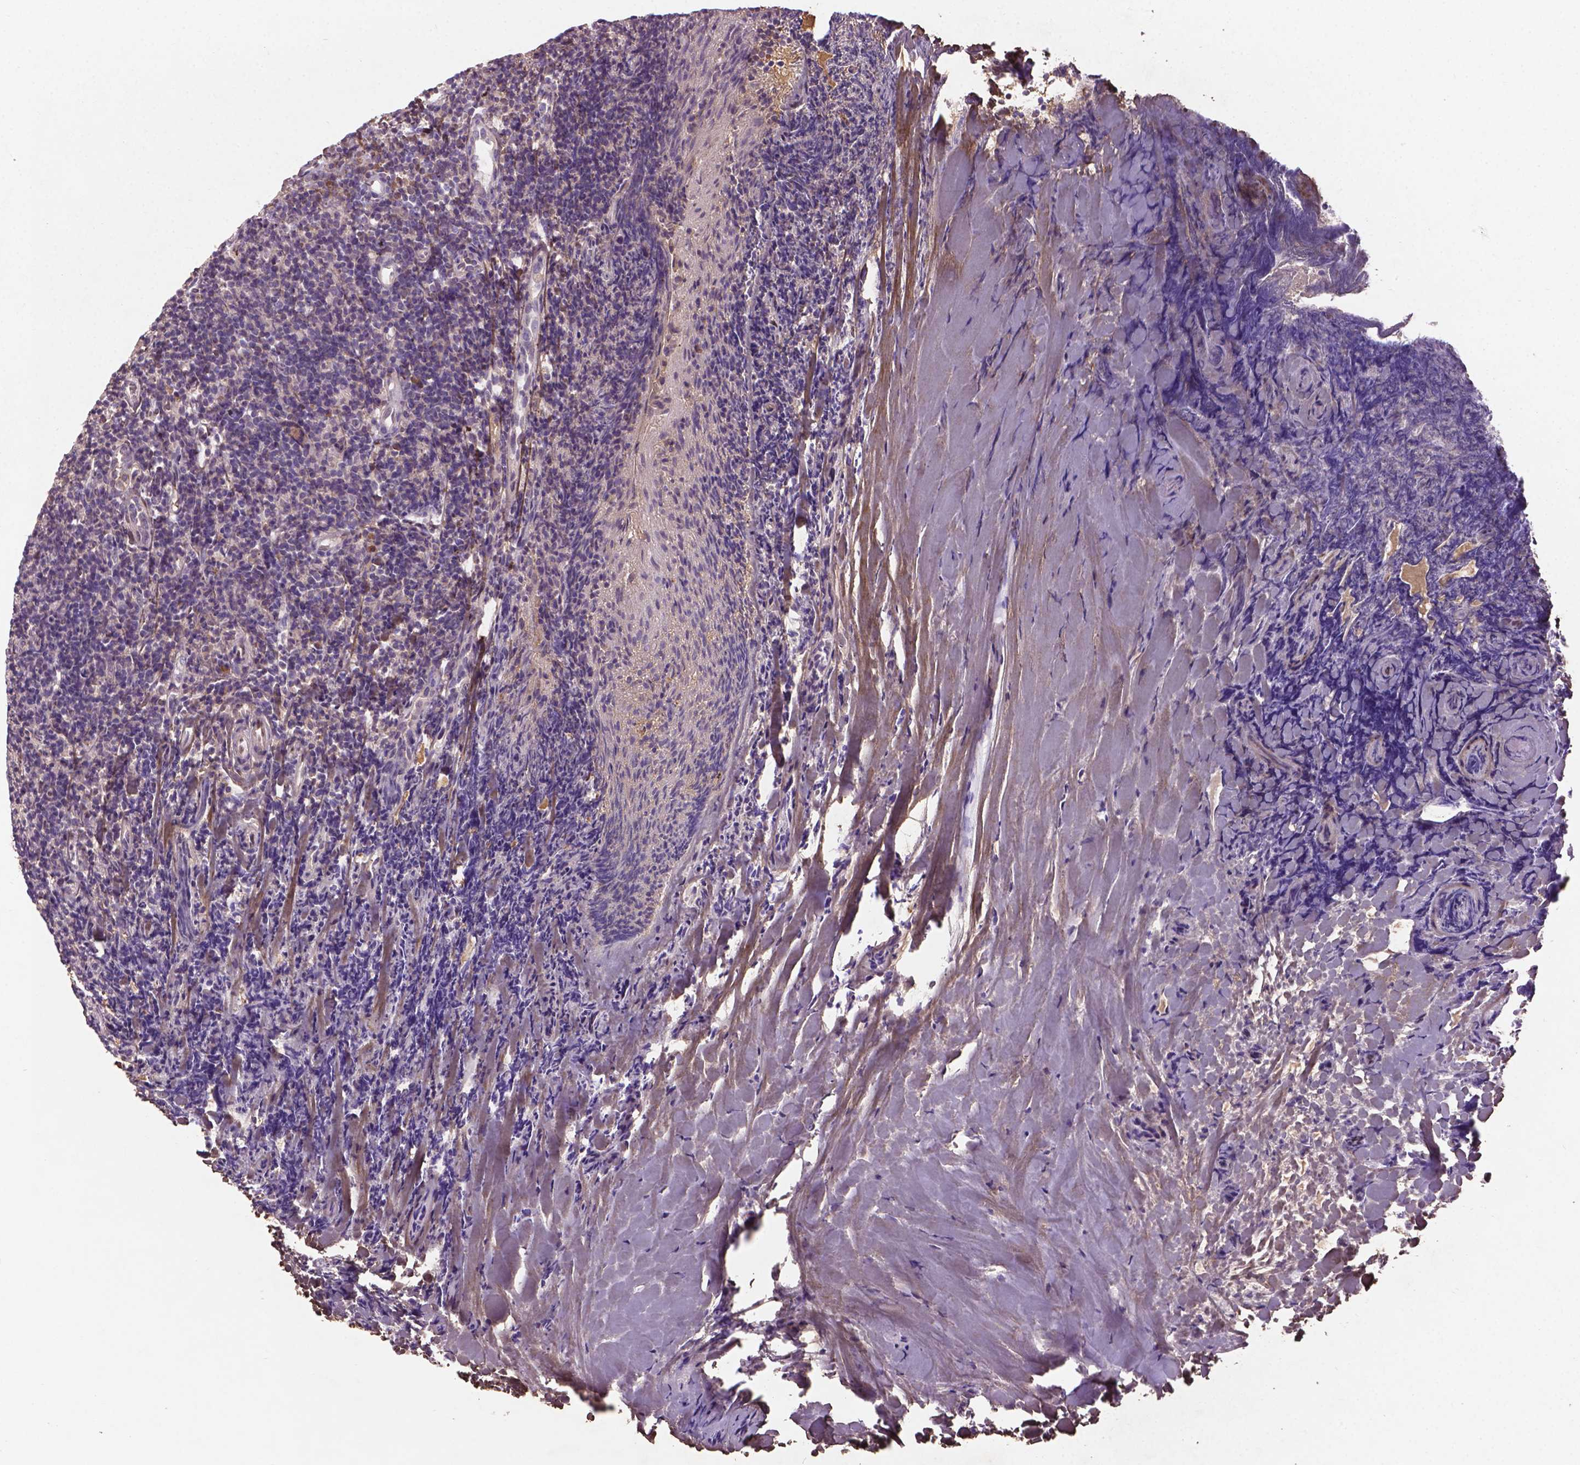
{"staining": {"intensity": "negative", "quantity": "none", "location": "none"}, "tissue": "tonsil", "cell_type": "Germinal center cells", "image_type": "normal", "snomed": [{"axis": "morphology", "description": "Normal tissue, NOS"}, {"axis": "topography", "description": "Tonsil"}], "caption": "There is no significant positivity in germinal center cells of tonsil. (IHC, brightfield microscopy, high magnification).", "gene": "SOX17", "patient": {"sex": "female", "age": 10}}